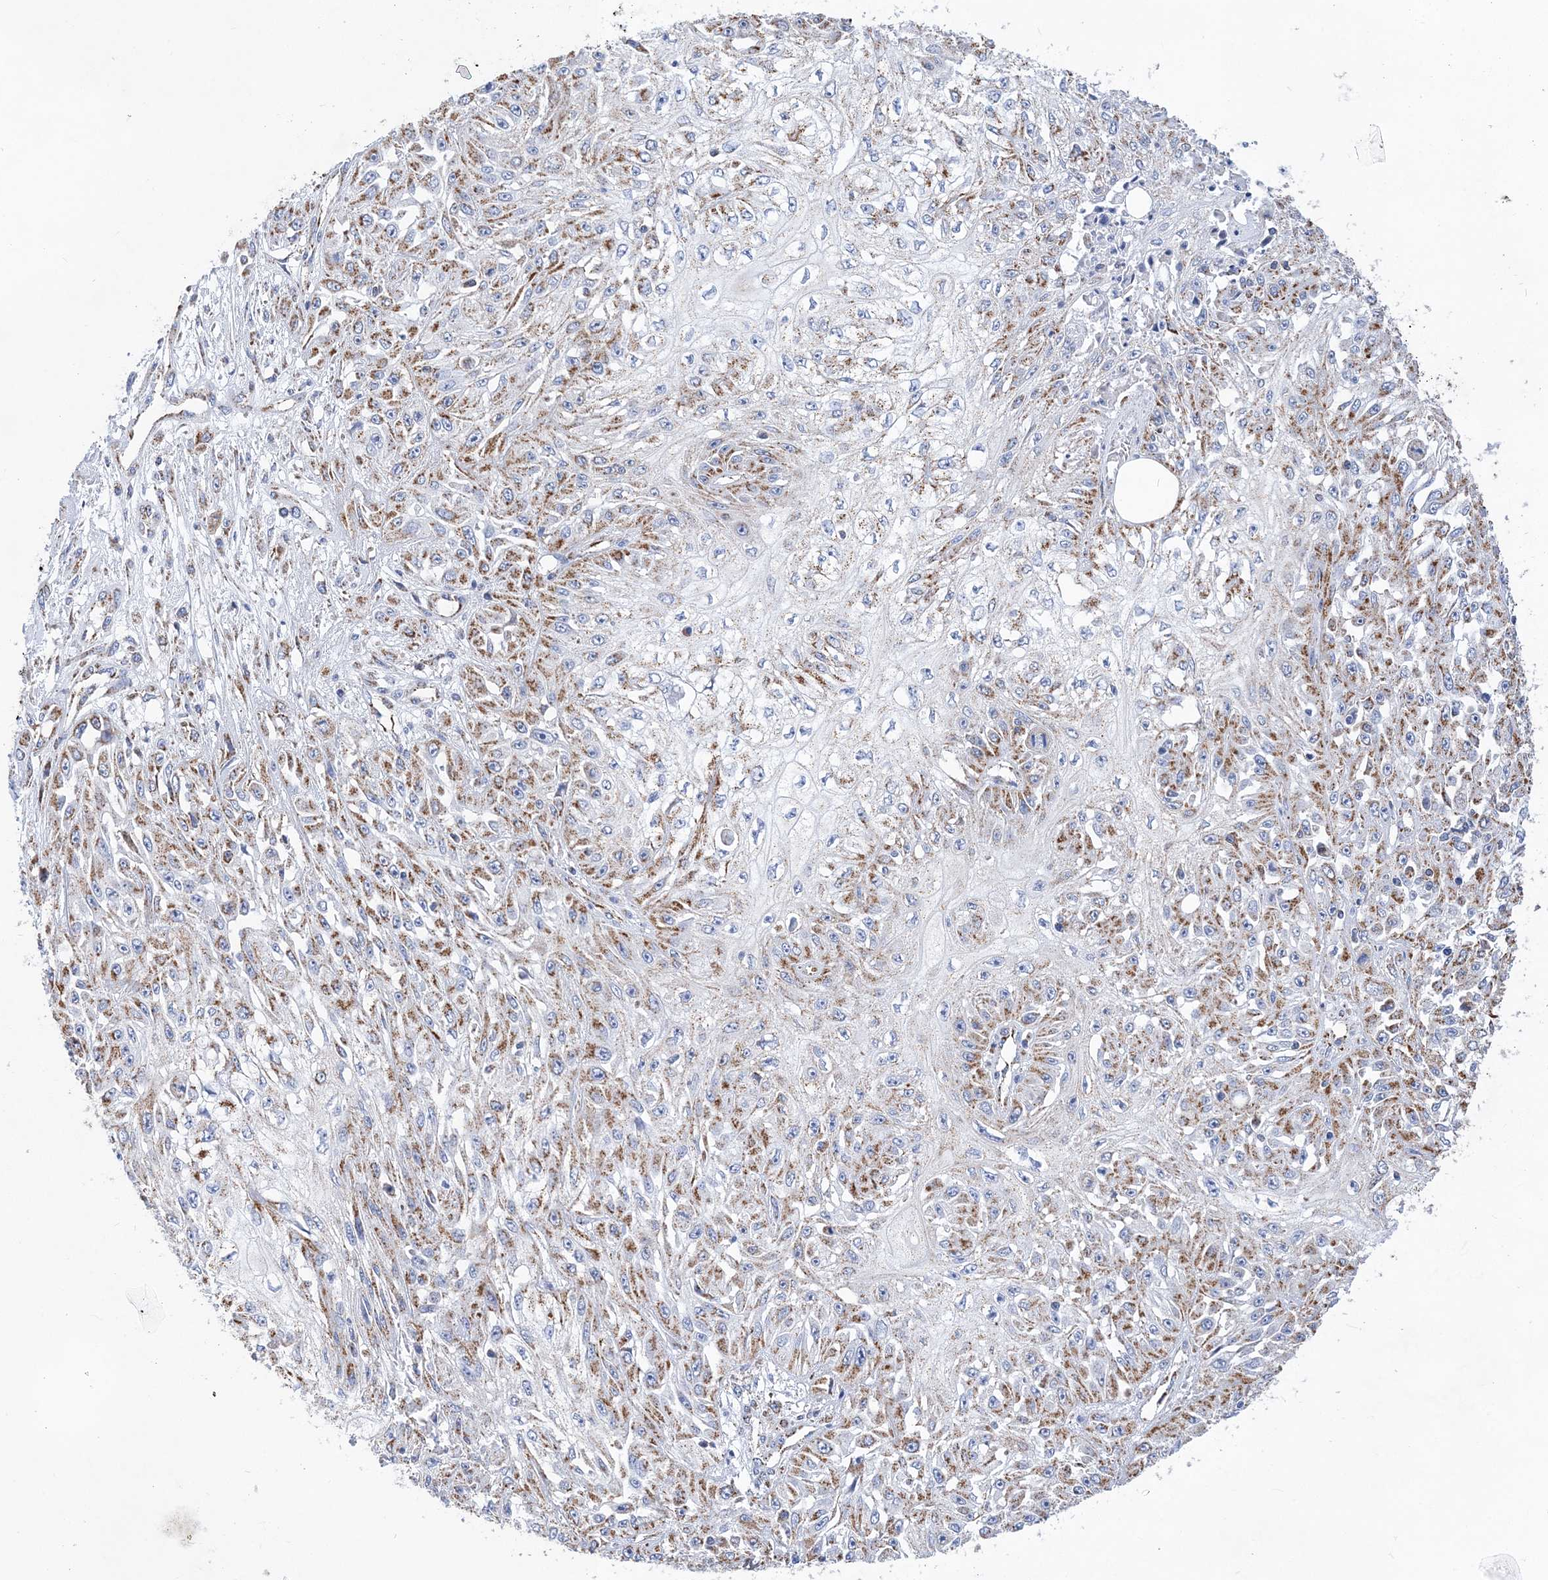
{"staining": {"intensity": "moderate", "quantity": ">75%", "location": "cytoplasmic/membranous"}, "tissue": "skin cancer", "cell_type": "Tumor cells", "image_type": "cancer", "snomed": [{"axis": "morphology", "description": "Squamous cell carcinoma, NOS"}, {"axis": "morphology", "description": "Squamous cell carcinoma, metastatic, NOS"}, {"axis": "topography", "description": "Skin"}, {"axis": "topography", "description": "Lymph node"}], "caption": "Skin cancer was stained to show a protein in brown. There is medium levels of moderate cytoplasmic/membranous staining in approximately >75% of tumor cells.", "gene": "ACOT9", "patient": {"sex": "male", "age": 75}}